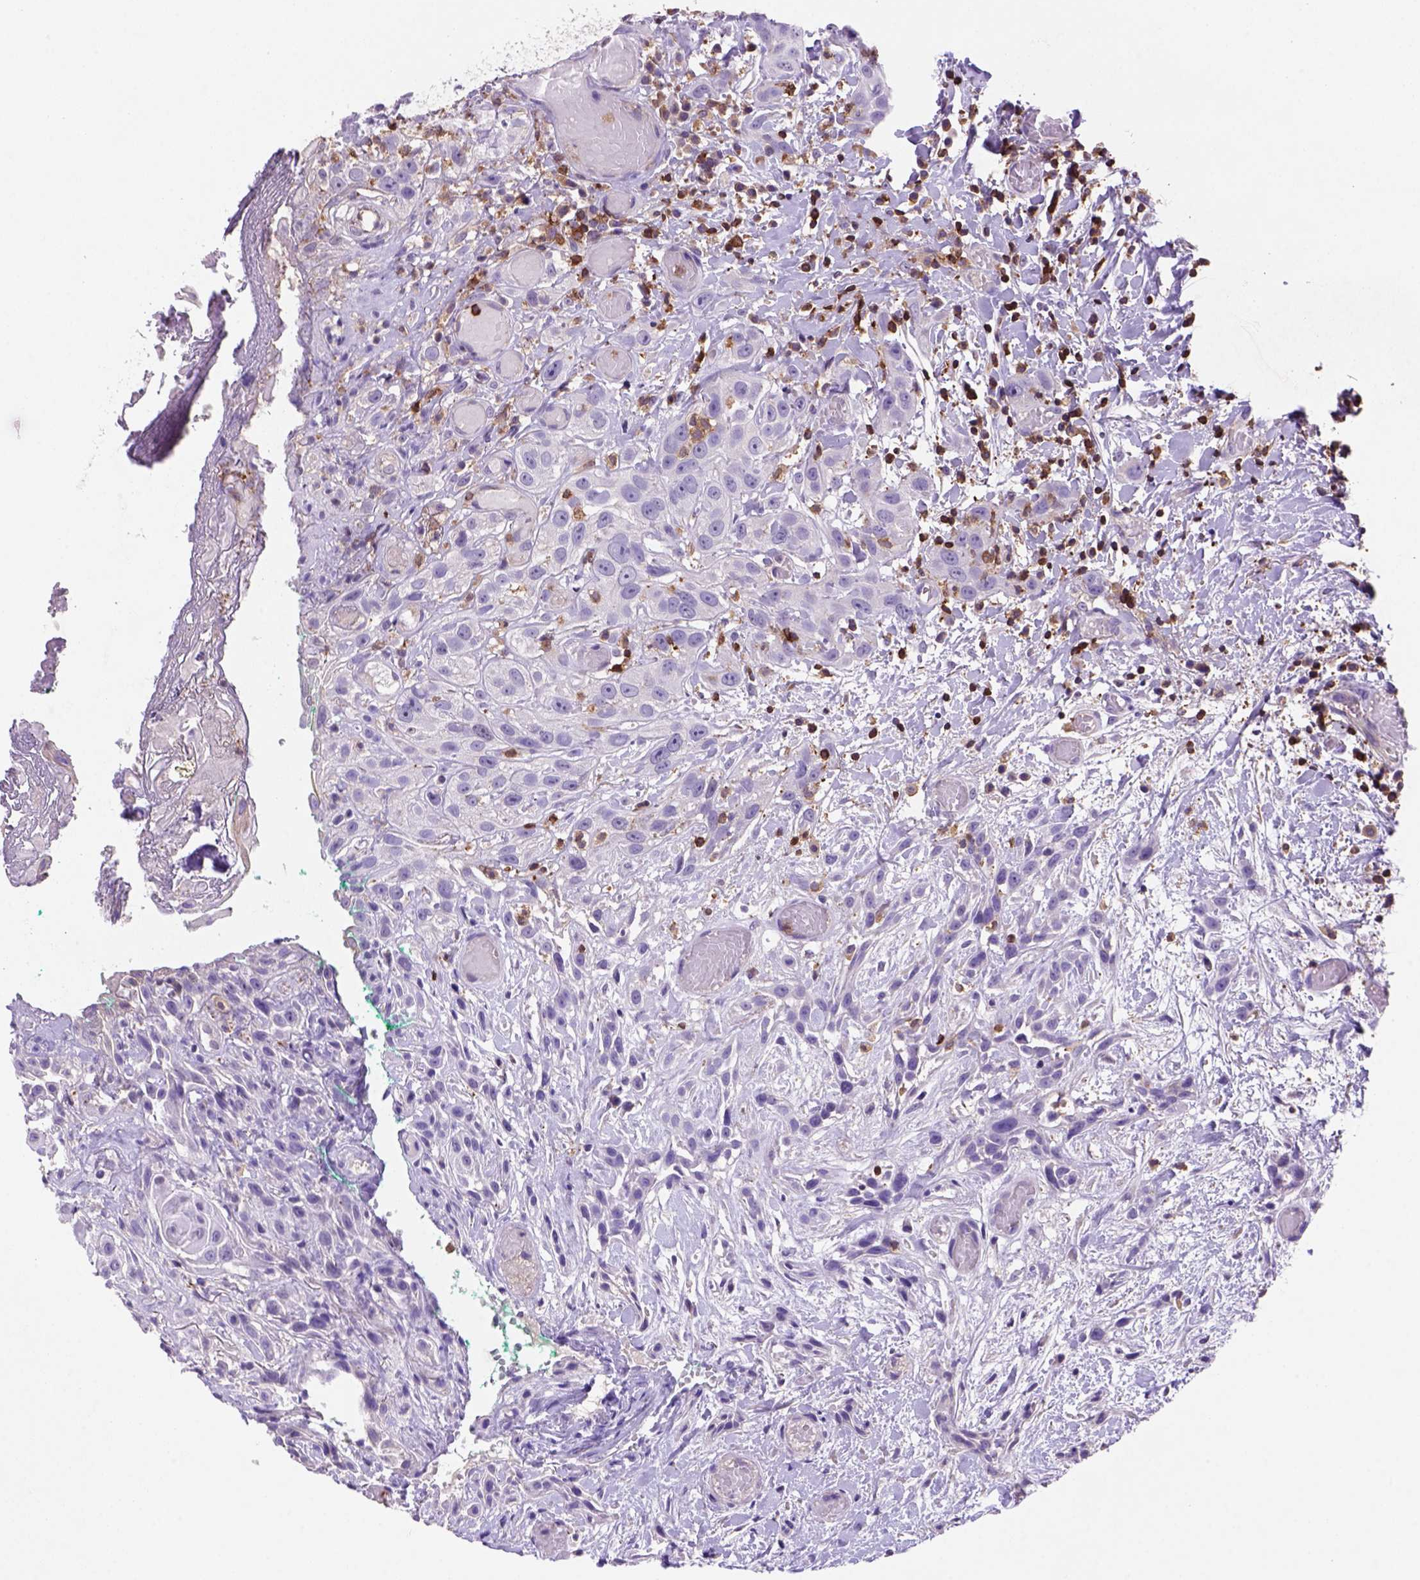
{"staining": {"intensity": "negative", "quantity": "none", "location": "none"}, "tissue": "head and neck cancer", "cell_type": "Tumor cells", "image_type": "cancer", "snomed": [{"axis": "morphology", "description": "Normal tissue, NOS"}, {"axis": "morphology", "description": "Squamous cell carcinoma, NOS"}, {"axis": "topography", "description": "Oral tissue"}, {"axis": "topography", "description": "Salivary gland"}, {"axis": "topography", "description": "Head-Neck"}], "caption": "IHC photomicrograph of head and neck cancer (squamous cell carcinoma) stained for a protein (brown), which displays no positivity in tumor cells.", "gene": "INPP5D", "patient": {"sex": "female", "age": 62}}